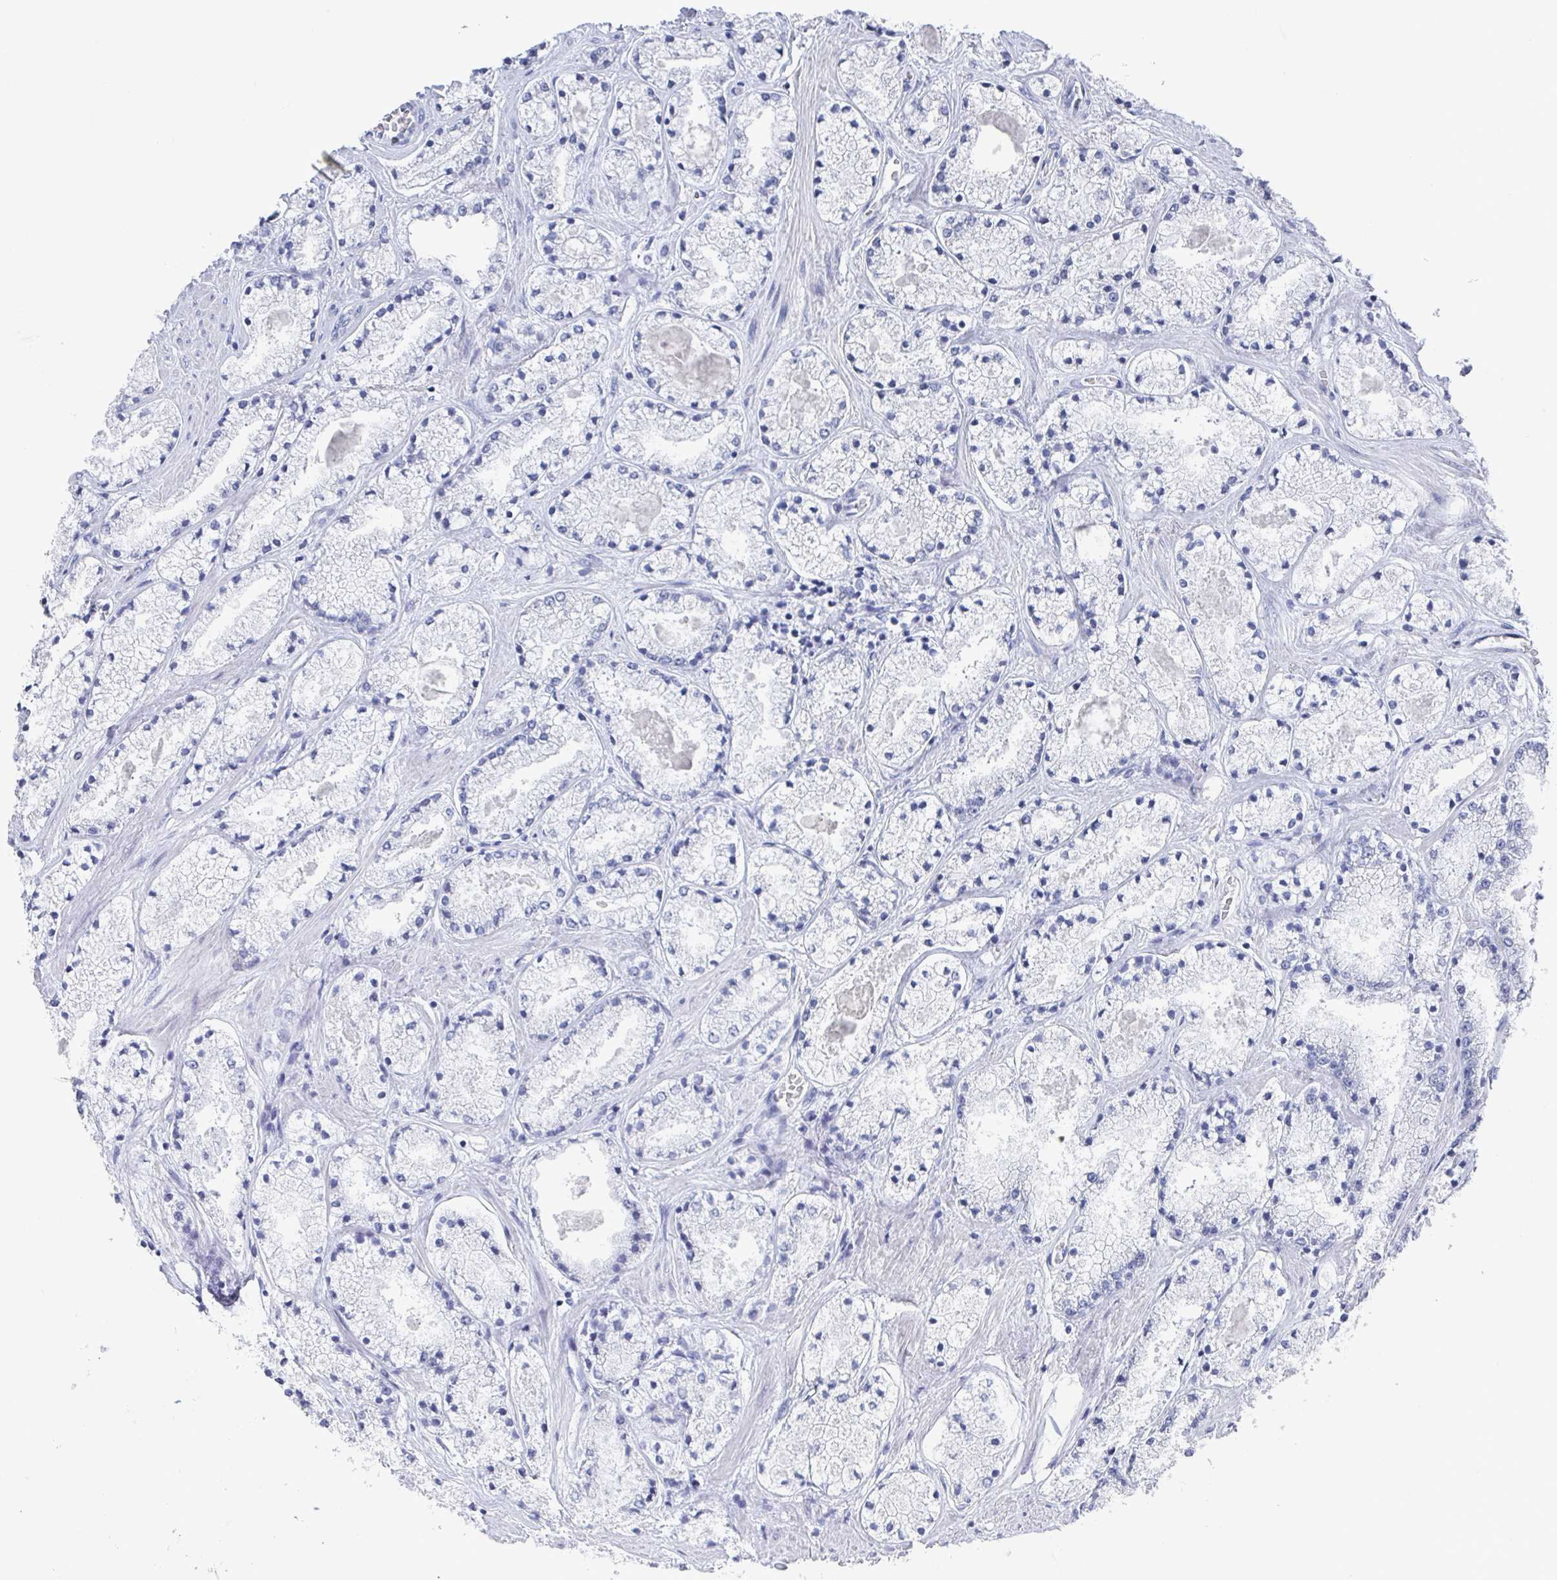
{"staining": {"intensity": "negative", "quantity": "none", "location": "none"}, "tissue": "prostate cancer", "cell_type": "Tumor cells", "image_type": "cancer", "snomed": [{"axis": "morphology", "description": "Adenocarcinoma, High grade"}, {"axis": "topography", "description": "Prostate"}], "caption": "Tumor cells show no significant protein staining in adenocarcinoma (high-grade) (prostate).", "gene": "CAMKV", "patient": {"sex": "male", "age": 63}}